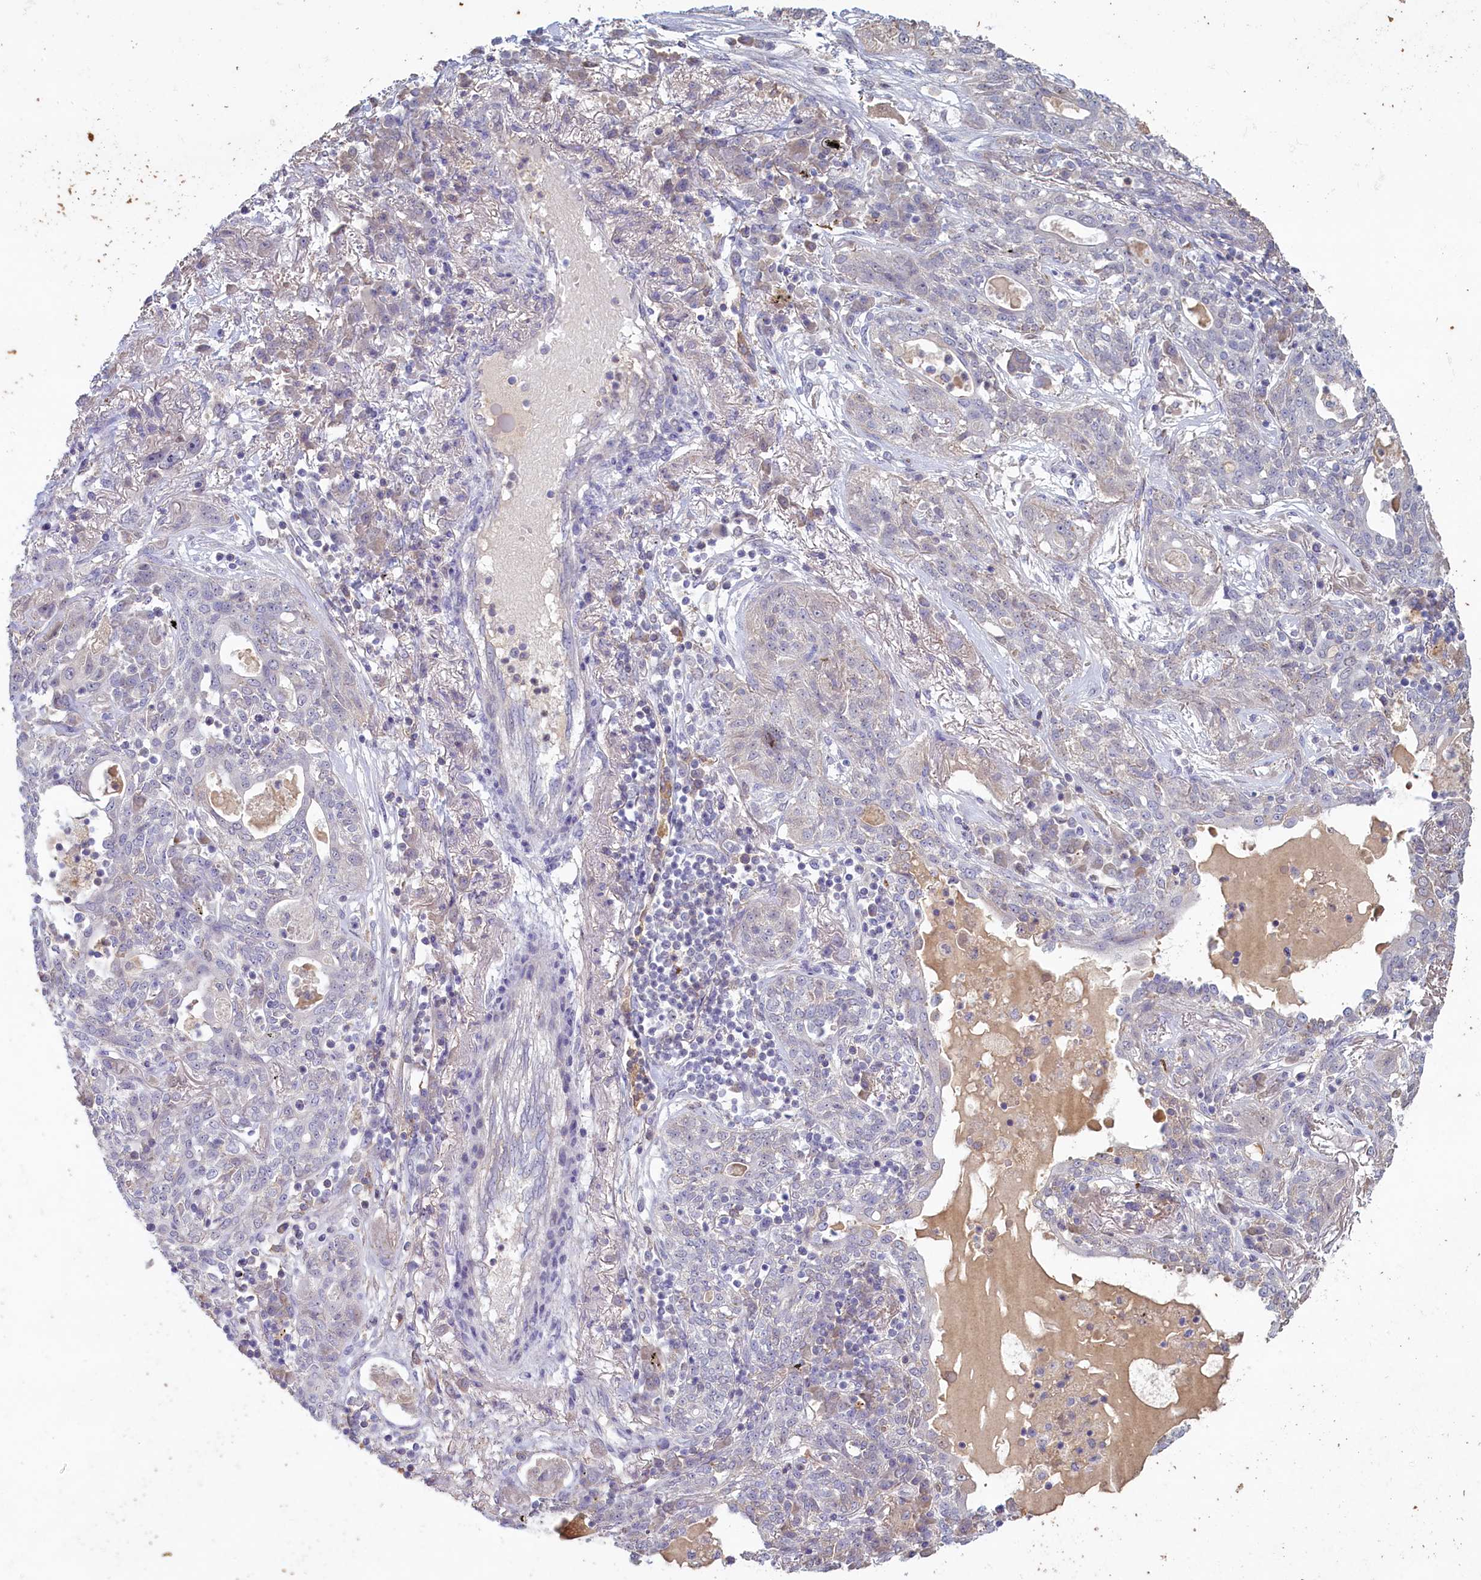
{"staining": {"intensity": "negative", "quantity": "none", "location": "none"}, "tissue": "lung cancer", "cell_type": "Tumor cells", "image_type": "cancer", "snomed": [{"axis": "morphology", "description": "Squamous cell carcinoma, NOS"}, {"axis": "topography", "description": "Lung"}], "caption": "High power microscopy micrograph of an immunohistochemistry histopathology image of squamous cell carcinoma (lung), revealing no significant expression in tumor cells.", "gene": "ATF7IP2", "patient": {"sex": "female", "age": 70}}